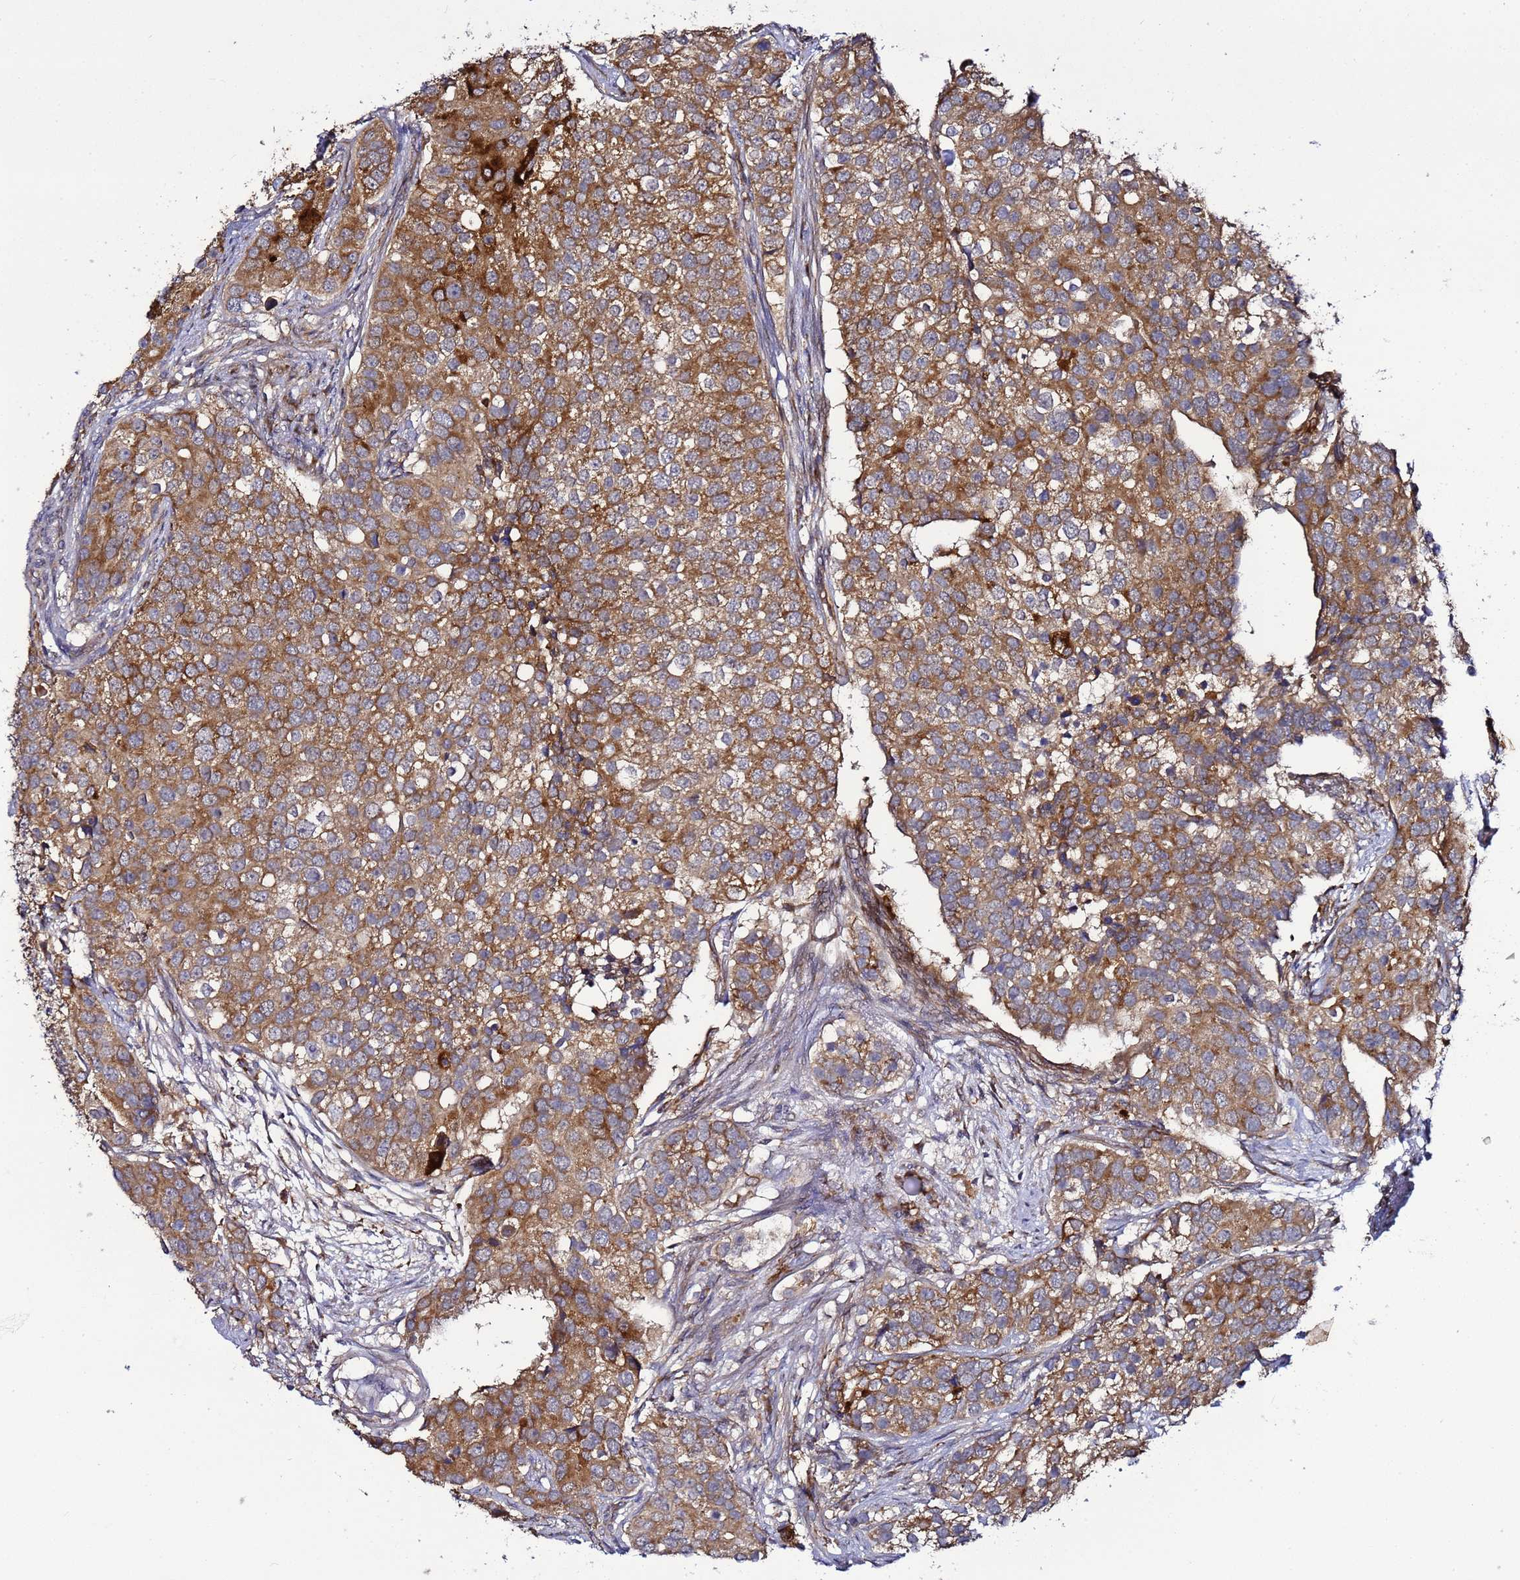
{"staining": {"intensity": "moderate", "quantity": ">75%", "location": "cytoplasmic/membranous"}, "tissue": "prostate cancer", "cell_type": "Tumor cells", "image_type": "cancer", "snomed": [{"axis": "morphology", "description": "Adenocarcinoma, High grade"}, {"axis": "topography", "description": "Prostate"}], "caption": "A brown stain highlights moderate cytoplasmic/membranous expression of a protein in human high-grade adenocarcinoma (prostate) tumor cells.", "gene": "TMEM176B", "patient": {"sex": "male", "age": 62}}